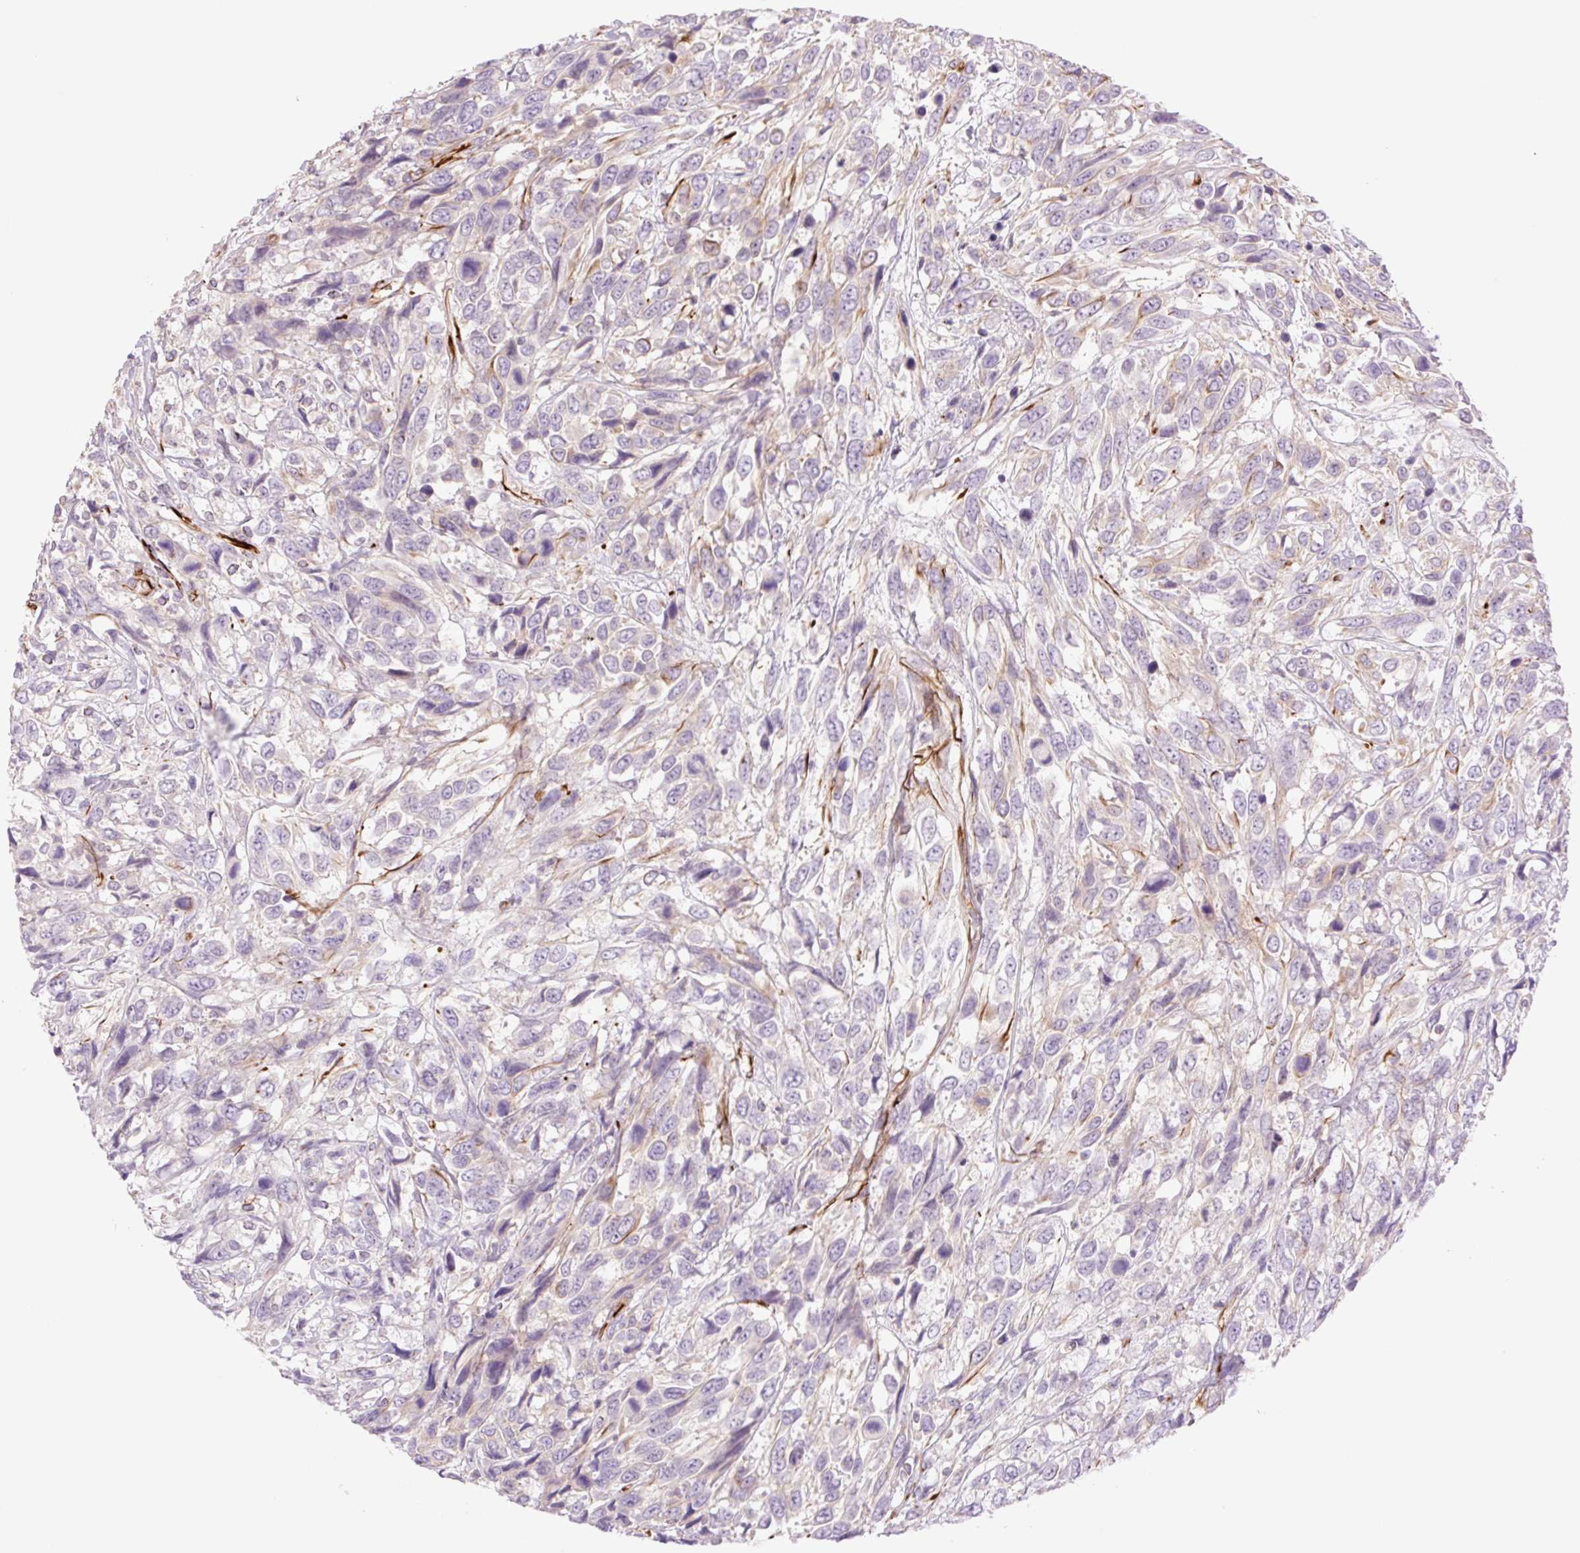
{"staining": {"intensity": "negative", "quantity": "none", "location": "none"}, "tissue": "urothelial cancer", "cell_type": "Tumor cells", "image_type": "cancer", "snomed": [{"axis": "morphology", "description": "Urothelial carcinoma, High grade"}, {"axis": "topography", "description": "Urinary bladder"}], "caption": "Tumor cells are negative for brown protein staining in urothelial cancer. The staining is performed using DAB (3,3'-diaminobenzidine) brown chromogen with nuclei counter-stained in using hematoxylin.", "gene": "ZFYVE21", "patient": {"sex": "female", "age": 70}}